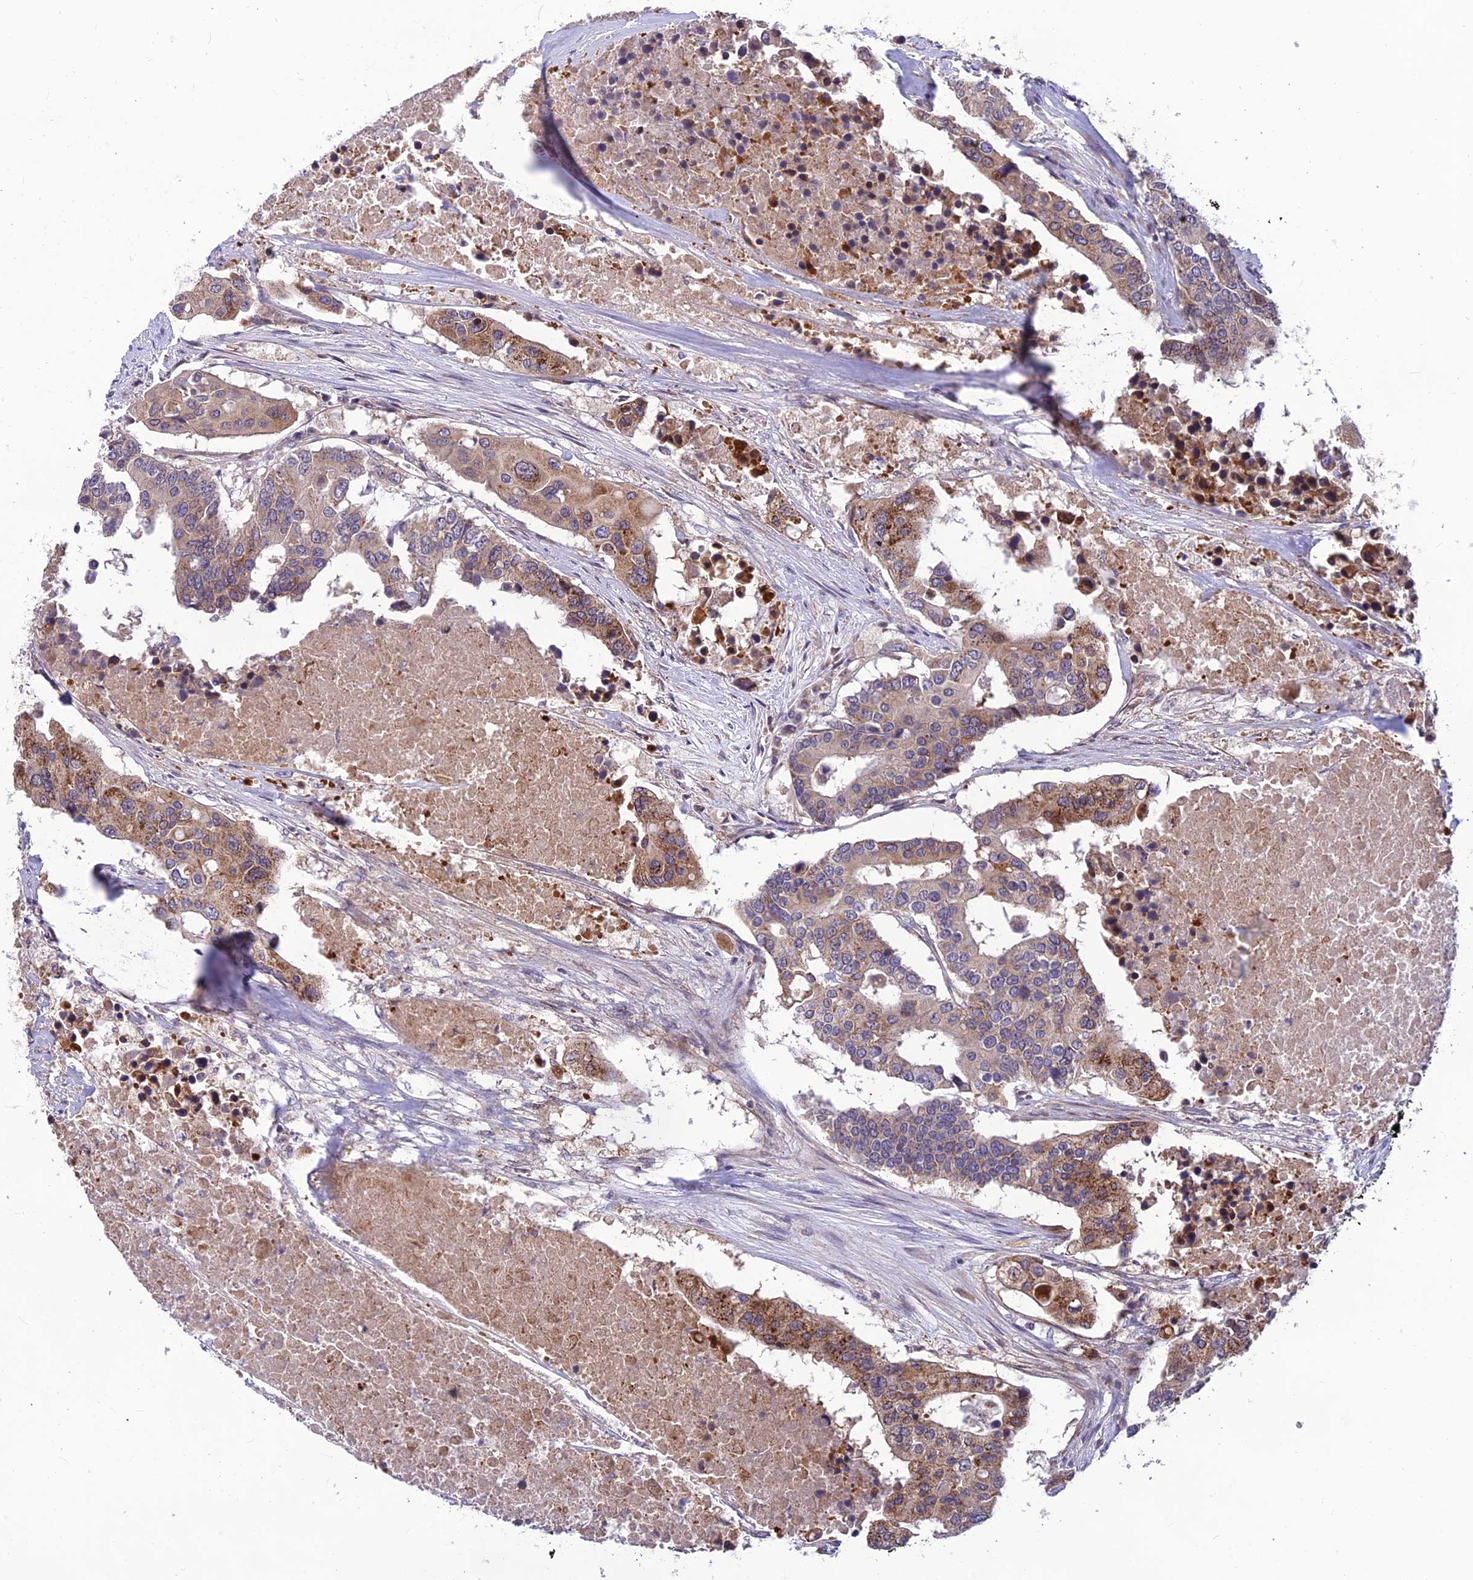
{"staining": {"intensity": "moderate", "quantity": ">75%", "location": "cytoplasmic/membranous"}, "tissue": "colorectal cancer", "cell_type": "Tumor cells", "image_type": "cancer", "snomed": [{"axis": "morphology", "description": "Adenocarcinoma, NOS"}, {"axis": "topography", "description": "Colon"}], "caption": "The photomicrograph exhibits immunohistochemical staining of colorectal cancer (adenocarcinoma). There is moderate cytoplasmic/membranous expression is identified in about >75% of tumor cells. The staining was performed using DAB (3,3'-diaminobenzidine) to visualize the protein expression in brown, while the nuclei were stained in blue with hematoxylin (Magnification: 20x).", "gene": "PTCD2", "patient": {"sex": "male", "age": 77}}